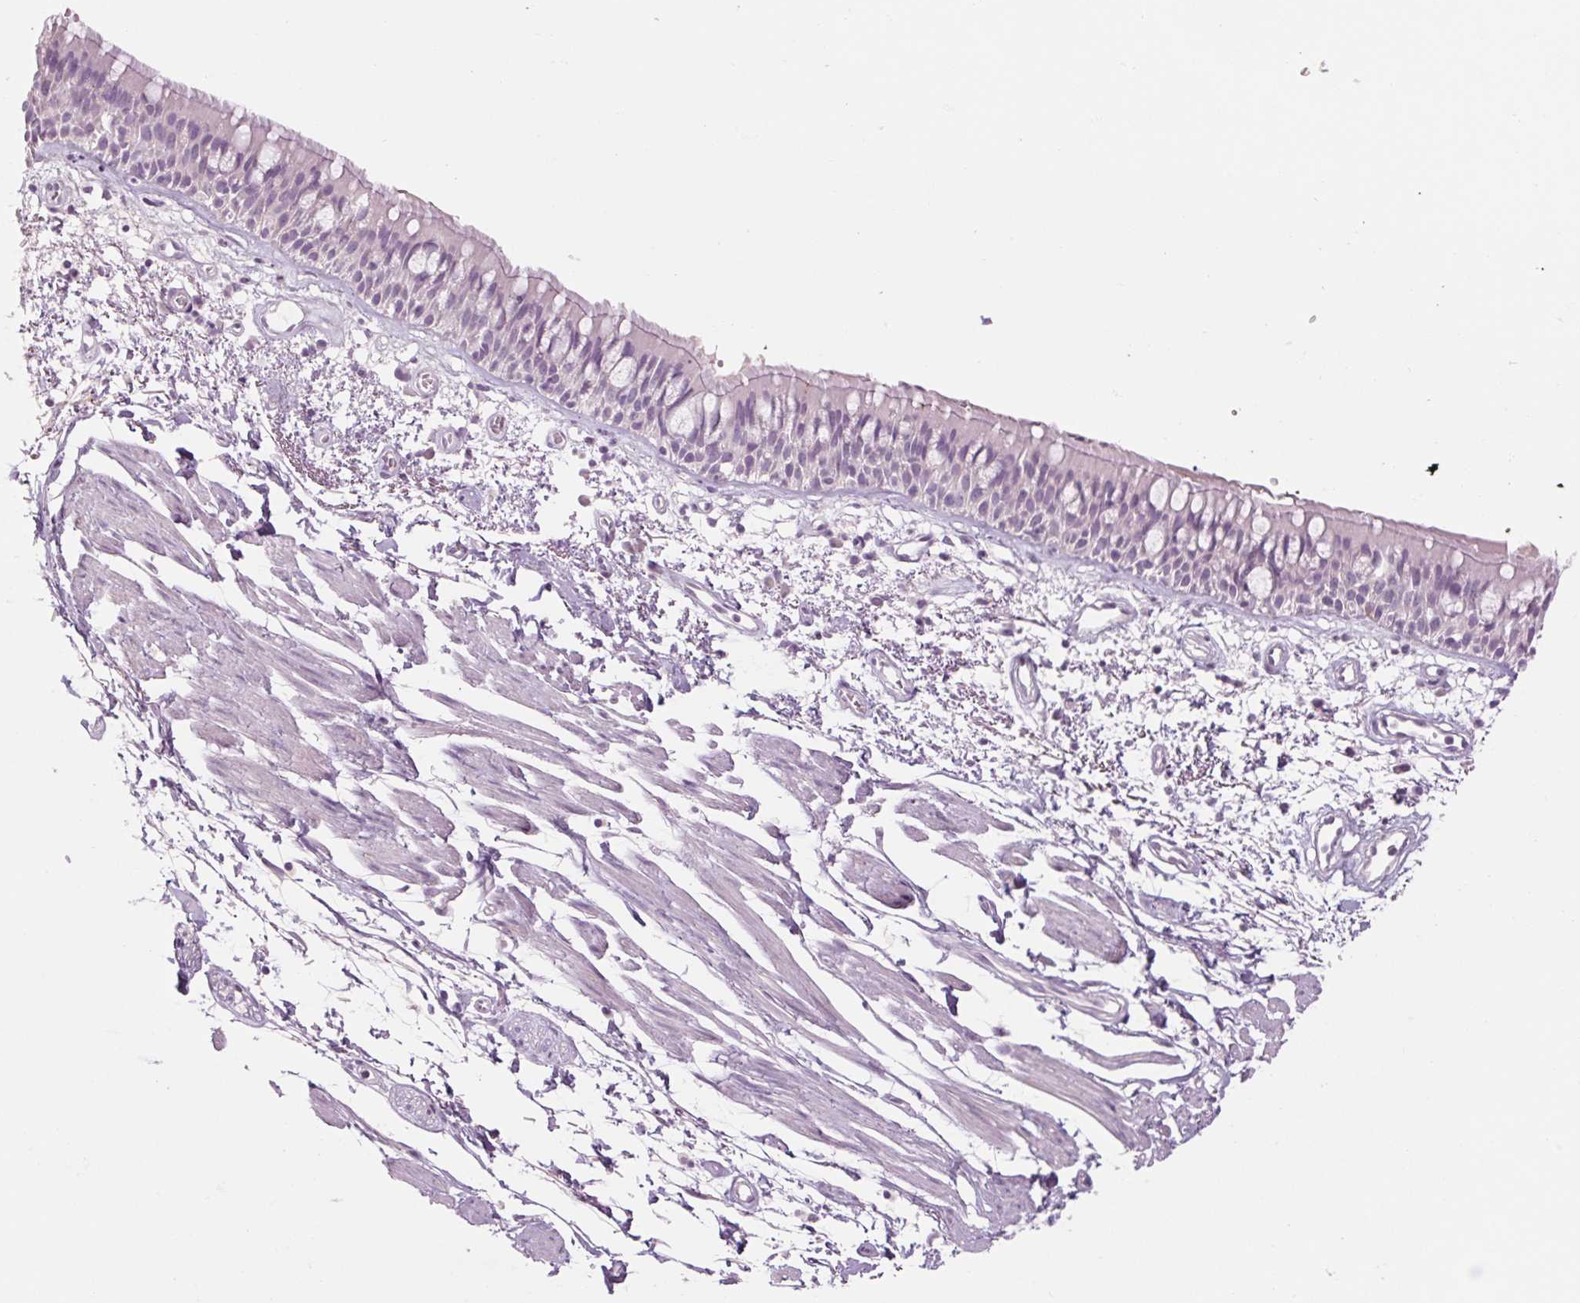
{"staining": {"intensity": "negative", "quantity": "none", "location": "none"}, "tissue": "bronchus", "cell_type": "Respiratory epithelial cells", "image_type": "normal", "snomed": [{"axis": "morphology", "description": "Normal tissue, NOS"}, {"axis": "morphology", "description": "Squamous cell carcinoma, NOS"}, {"axis": "topography", "description": "Cartilage tissue"}, {"axis": "topography", "description": "Bronchus"}, {"axis": "topography", "description": "Lung"}], "caption": "This is a photomicrograph of immunohistochemistry (IHC) staining of benign bronchus, which shows no staining in respiratory epithelial cells.", "gene": "RPTN", "patient": {"sex": "male", "age": 66}}